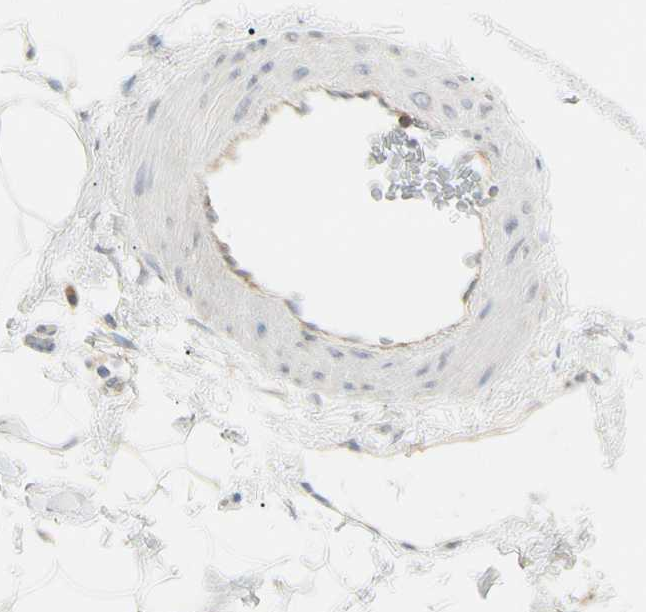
{"staining": {"intensity": "weak", "quantity": "25%-75%", "location": "cytoplasmic/membranous"}, "tissue": "adipose tissue", "cell_type": "Adipocytes", "image_type": "normal", "snomed": [{"axis": "morphology", "description": "Normal tissue, NOS"}, {"axis": "topography", "description": "Soft tissue"}], "caption": "Weak cytoplasmic/membranous expression is identified in about 25%-75% of adipocytes in normal adipose tissue. The staining was performed using DAB (3,3'-diaminobenzidine) to visualize the protein expression in brown, while the nuclei were stained in blue with hematoxylin (Magnification: 20x).", "gene": "NFKB2", "patient": {"sex": "male", "age": 72}}